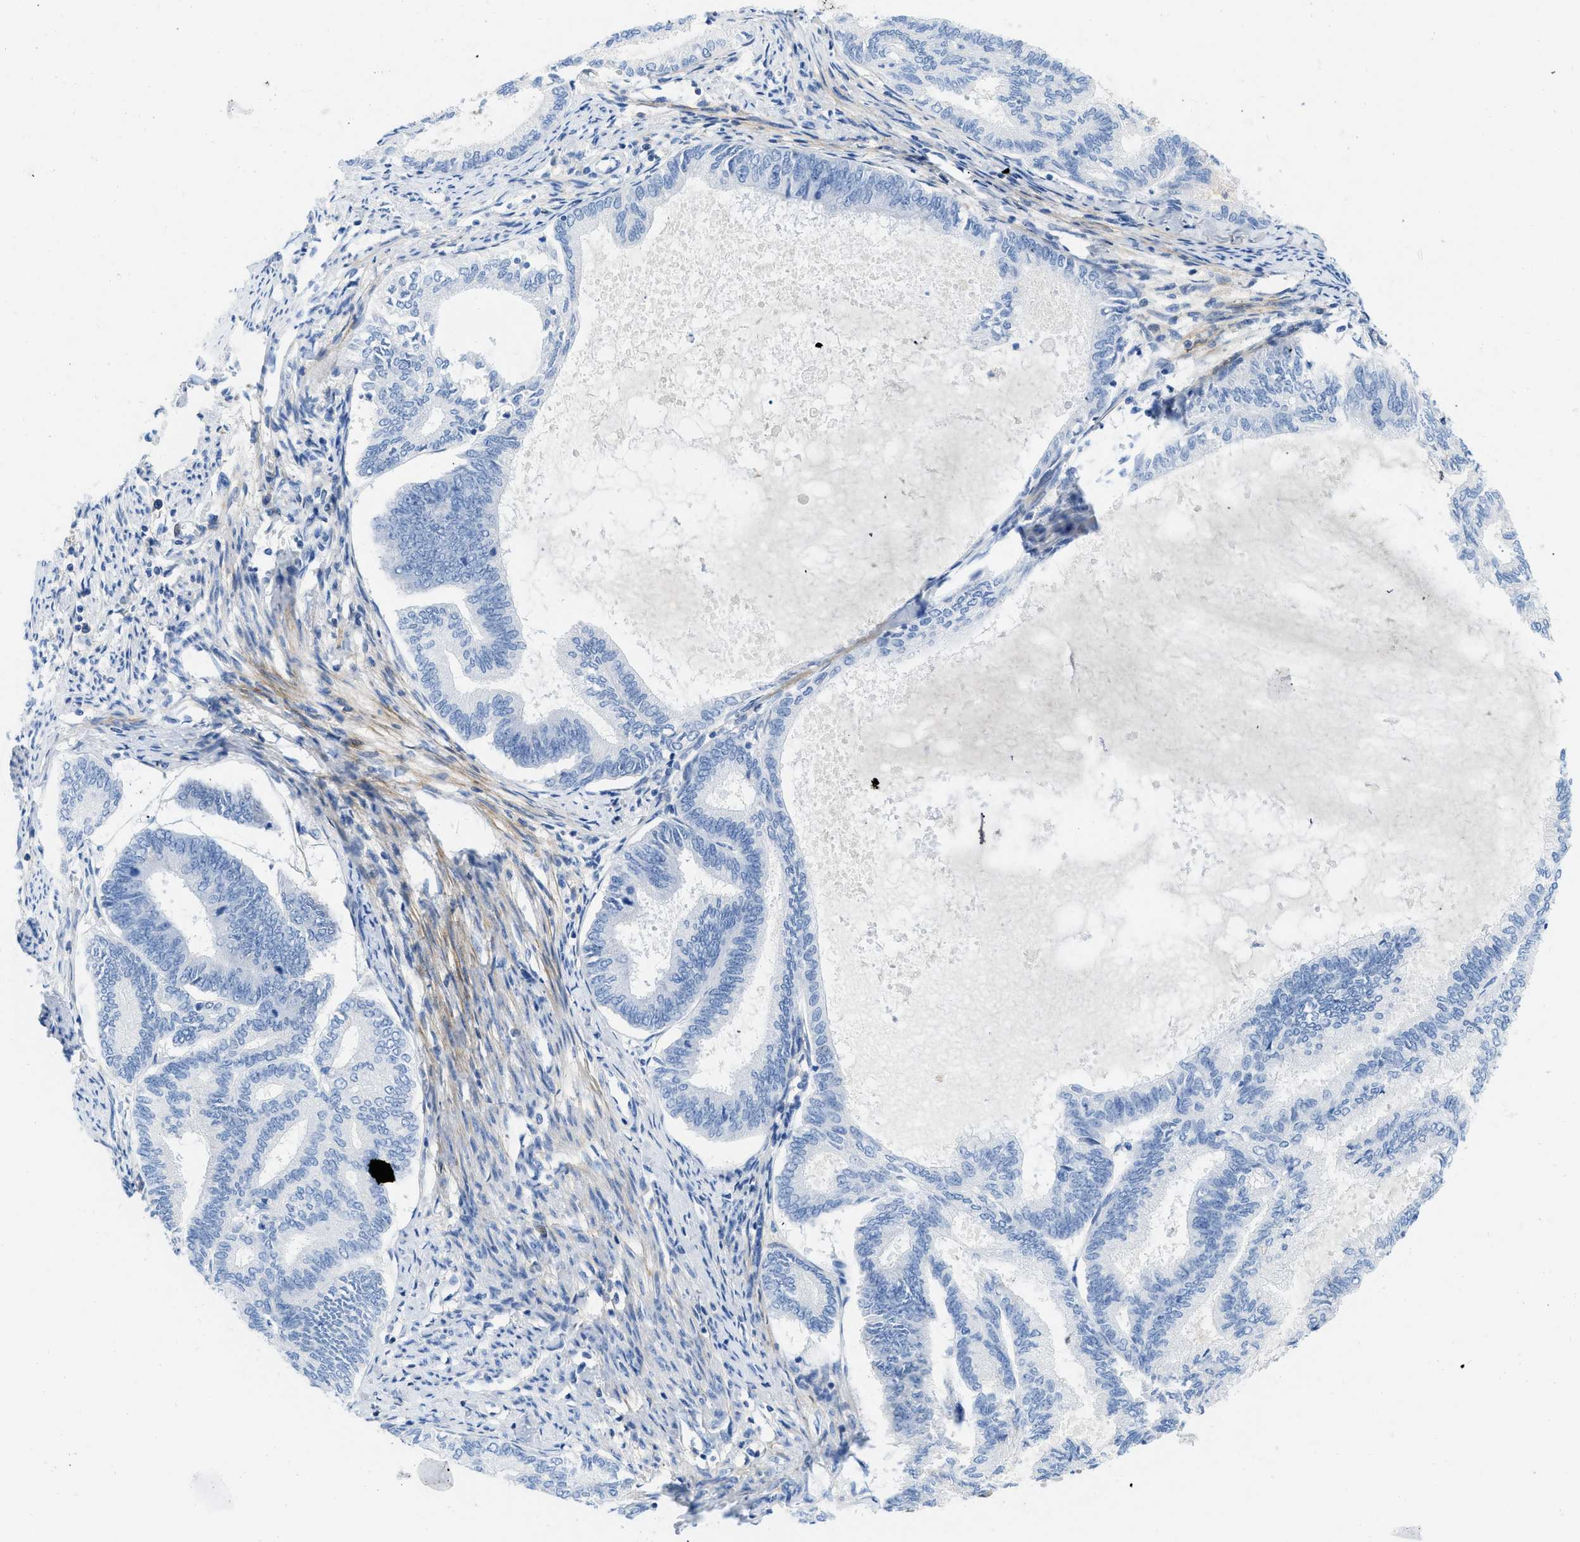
{"staining": {"intensity": "negative", "quantity": "none", "location": "none"}, "tissue": "endometrial cancer", "cell_type": "Tumor cells", "image_type": "cancer", "snomed": [{"axis": "morphology", "description": "Adenocarcinoma, NOS"}, {"axis": "topography", "description": "Endometrium"}], "caption": "Immunohistochemistry of human endometrial cancer shows no staining in tumor cells.", "gene": "COL3A1", "patient": {"sex": "female", "age": 86}}